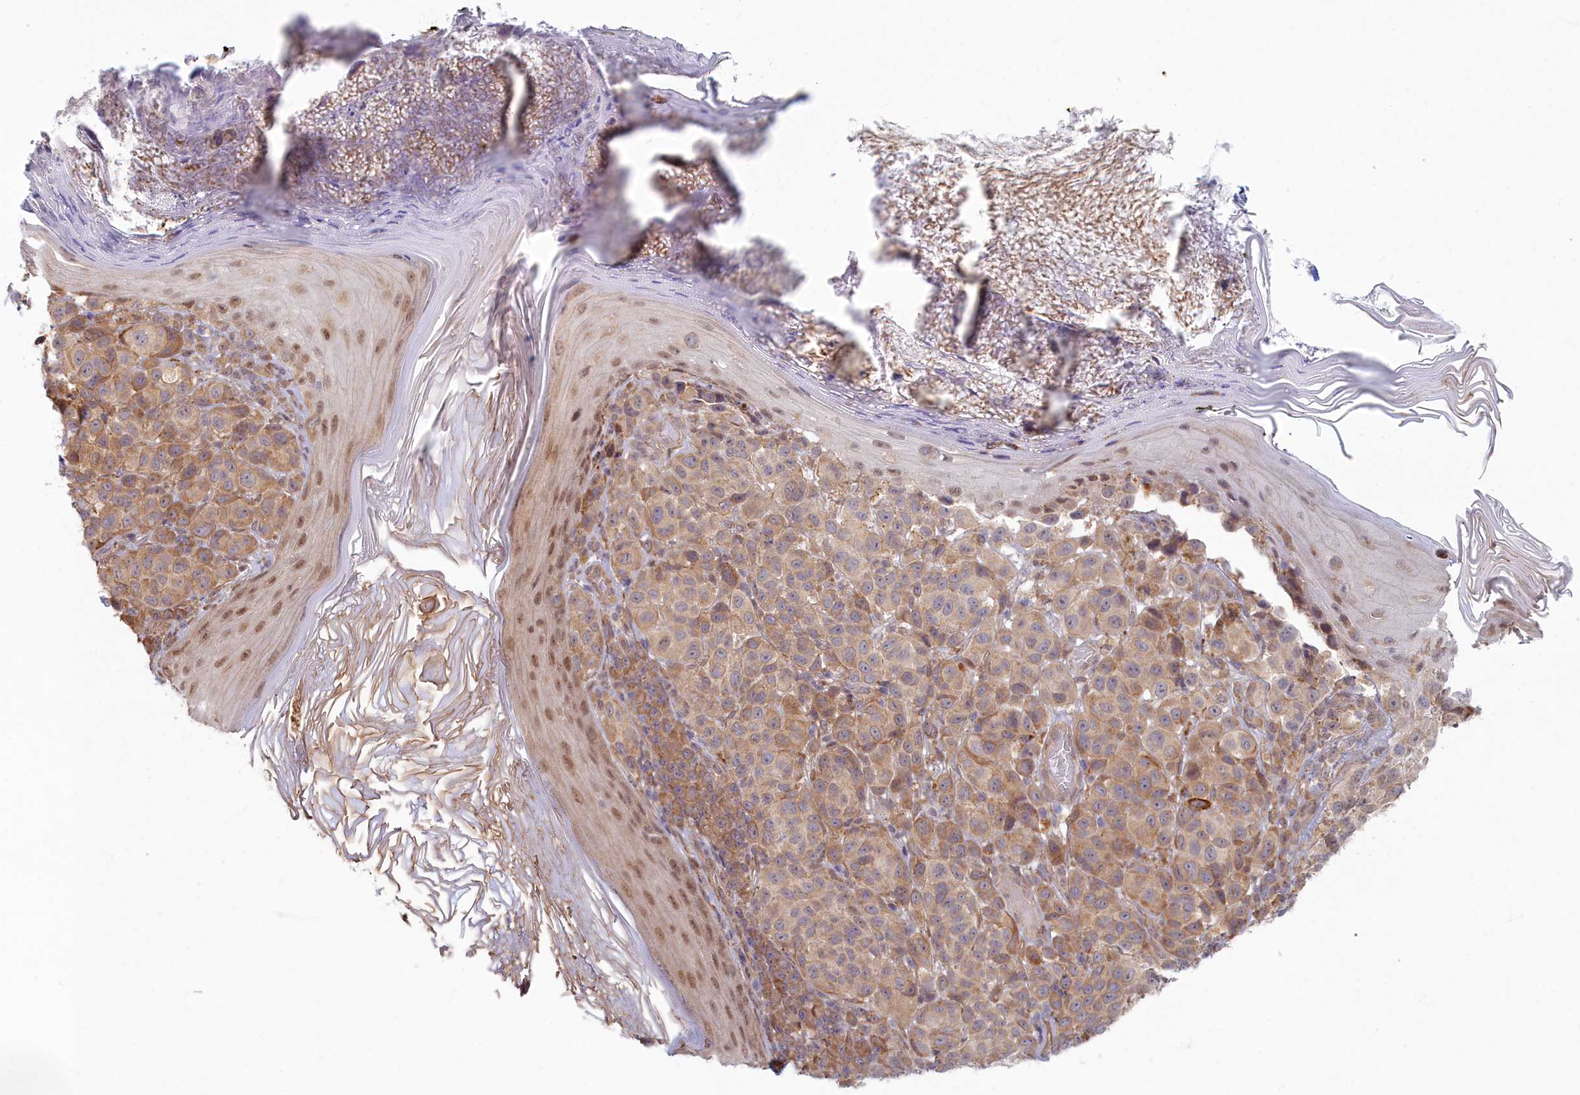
{"staining": {"intensity": "moderate", "quantity": "25%-75%", "location": "cytoplasmic/membranous,nuclear"}, "tissue": "melanoma", "cell_type": "Tumor cells", "image_type": "cancer", "snomed": [{"axis": "morphology", "description": "Malignant melanoma, NOS"}, {"axis": "topography", "description": "Skin"}], "caption": "Malignant melanoma stained with a protein marker shows moderate staining in tumor cells.", "gene": "MAK16", "patient": {"sex": "male", "age": 38}}